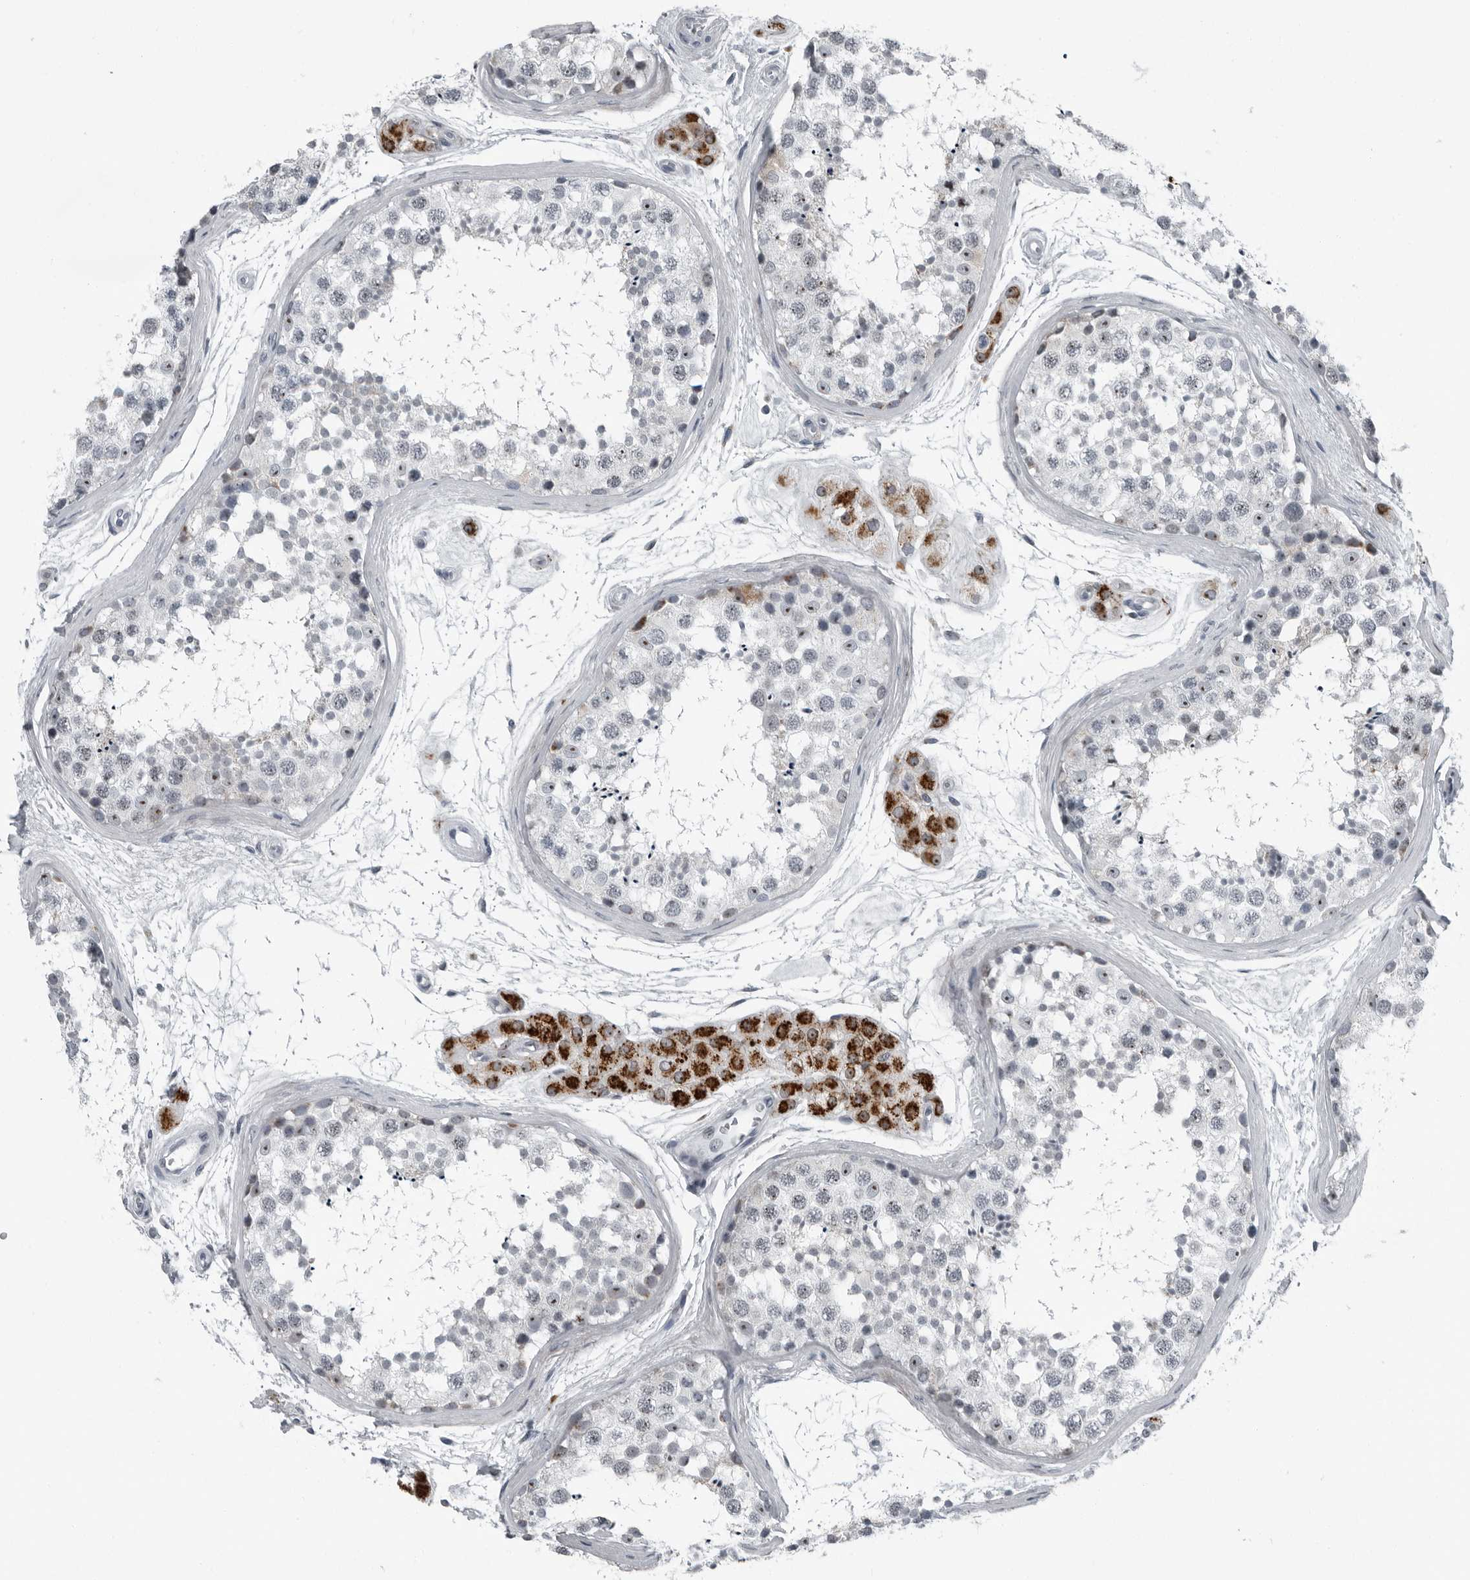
{"staining": {"intensity": "weak", "quantity": "<25%", "location": "nuclear"}, "tissue": "testis", "cell_type": "Cells in seminiferous ducts", "image_type": "normal", "snomed": [{"axis": "morphology", "description": "Normal tissue, NOS"}, {"axis": "topography", "description": "Testis"}], "caption": "This is an immunohistochemistry (IHC) micrograph of unremarkable testis. There is no expression in cells in seminiferous ducts.", "gene": "PDCD11", "patient": {"sex": "male", "age": 56}}